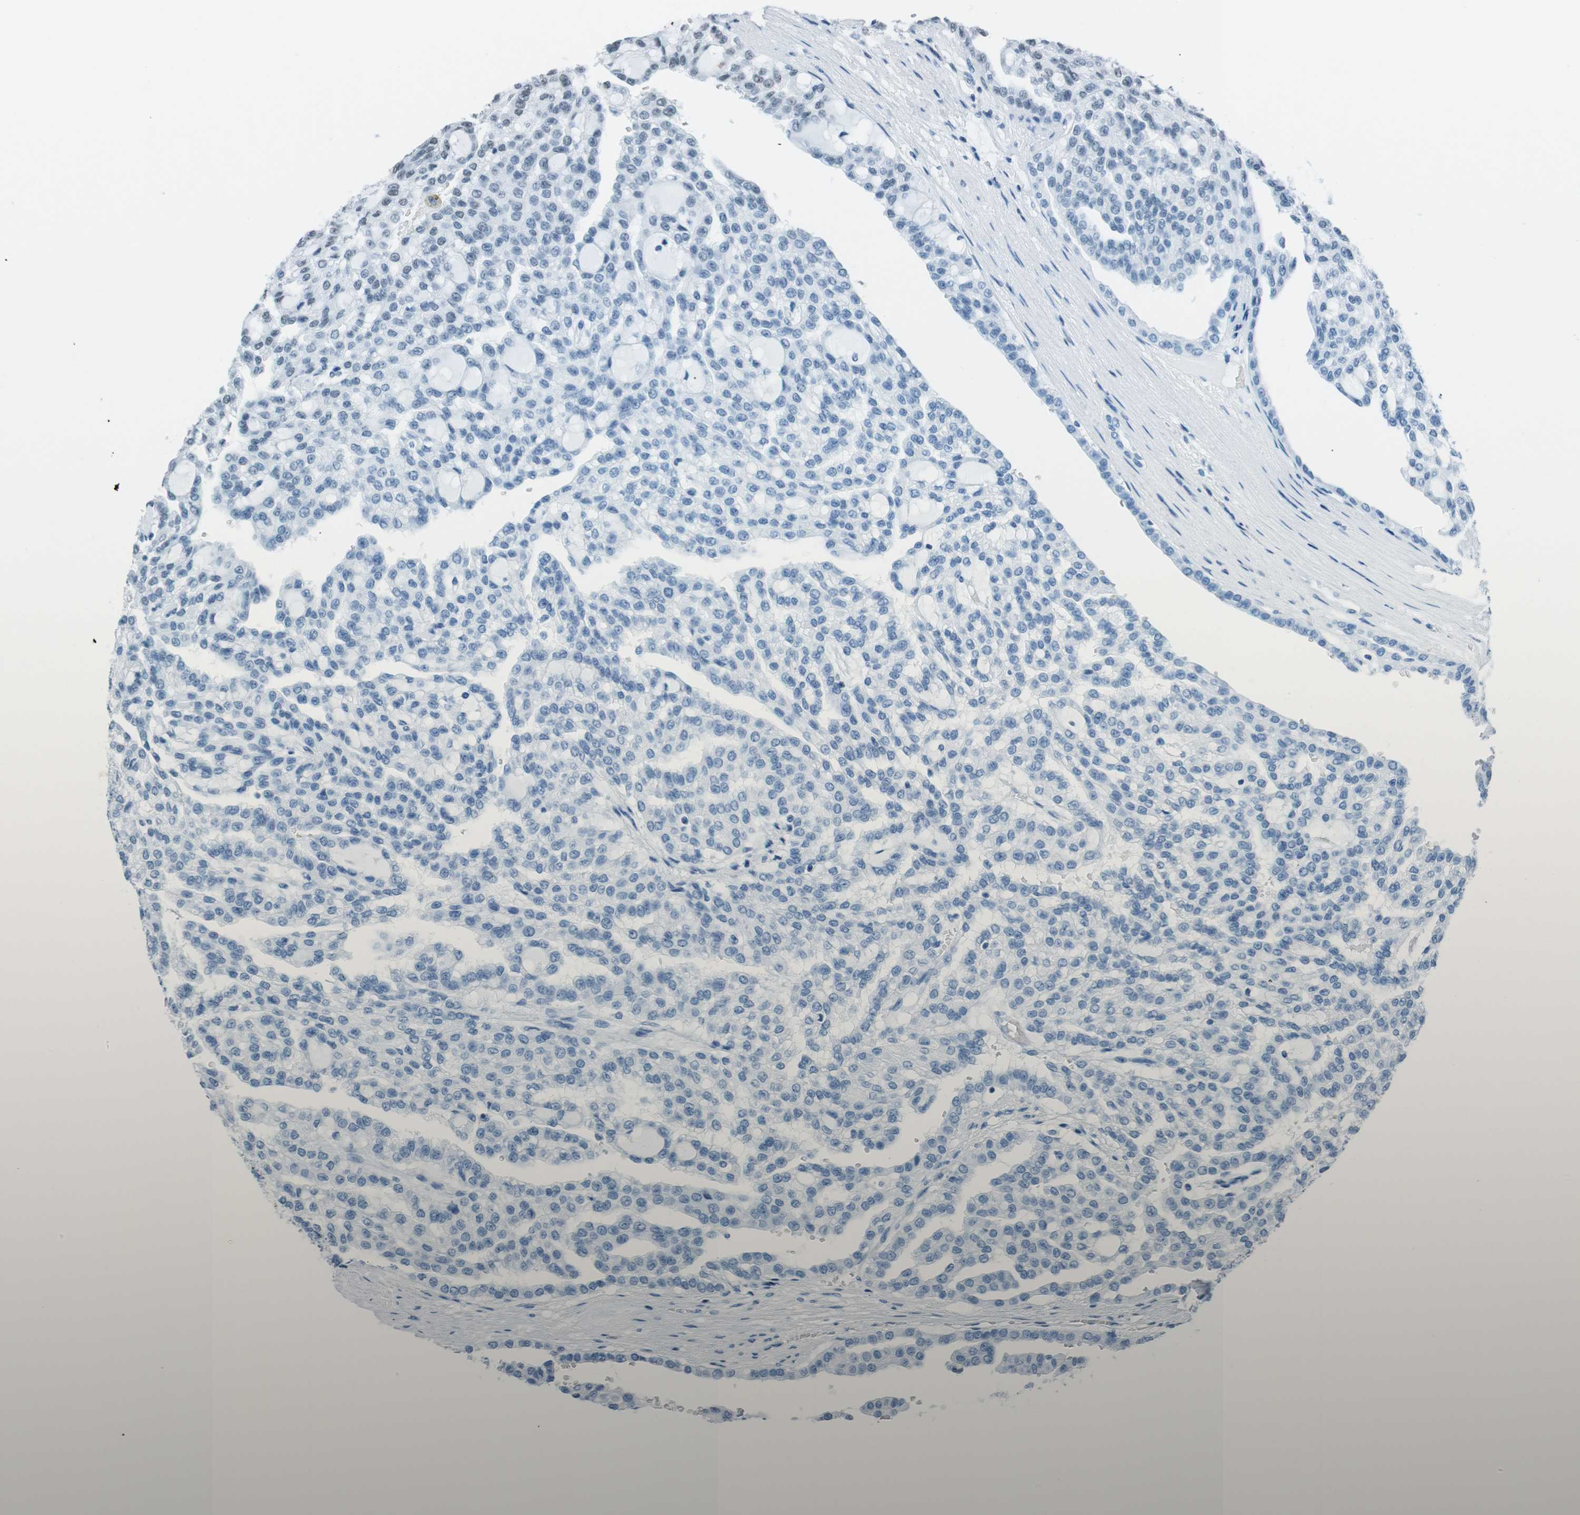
{"staining": {"intensity": "negative", "quantity": "none", "location": "none"}, "tissue": "renal cancer", "cell_type": "Tumor cells", "image_type": "cancer", "snomed": [{"axis": "morphology", "description": "Adenocarcinoma, NOS"}, {"axis": "topography", "description": "Kidney"}], "caption": "Tumor cells show no significant expression in renal cancer.", "gene": "HEXIM1", "patient": {"sex": "male", "age": 63}}